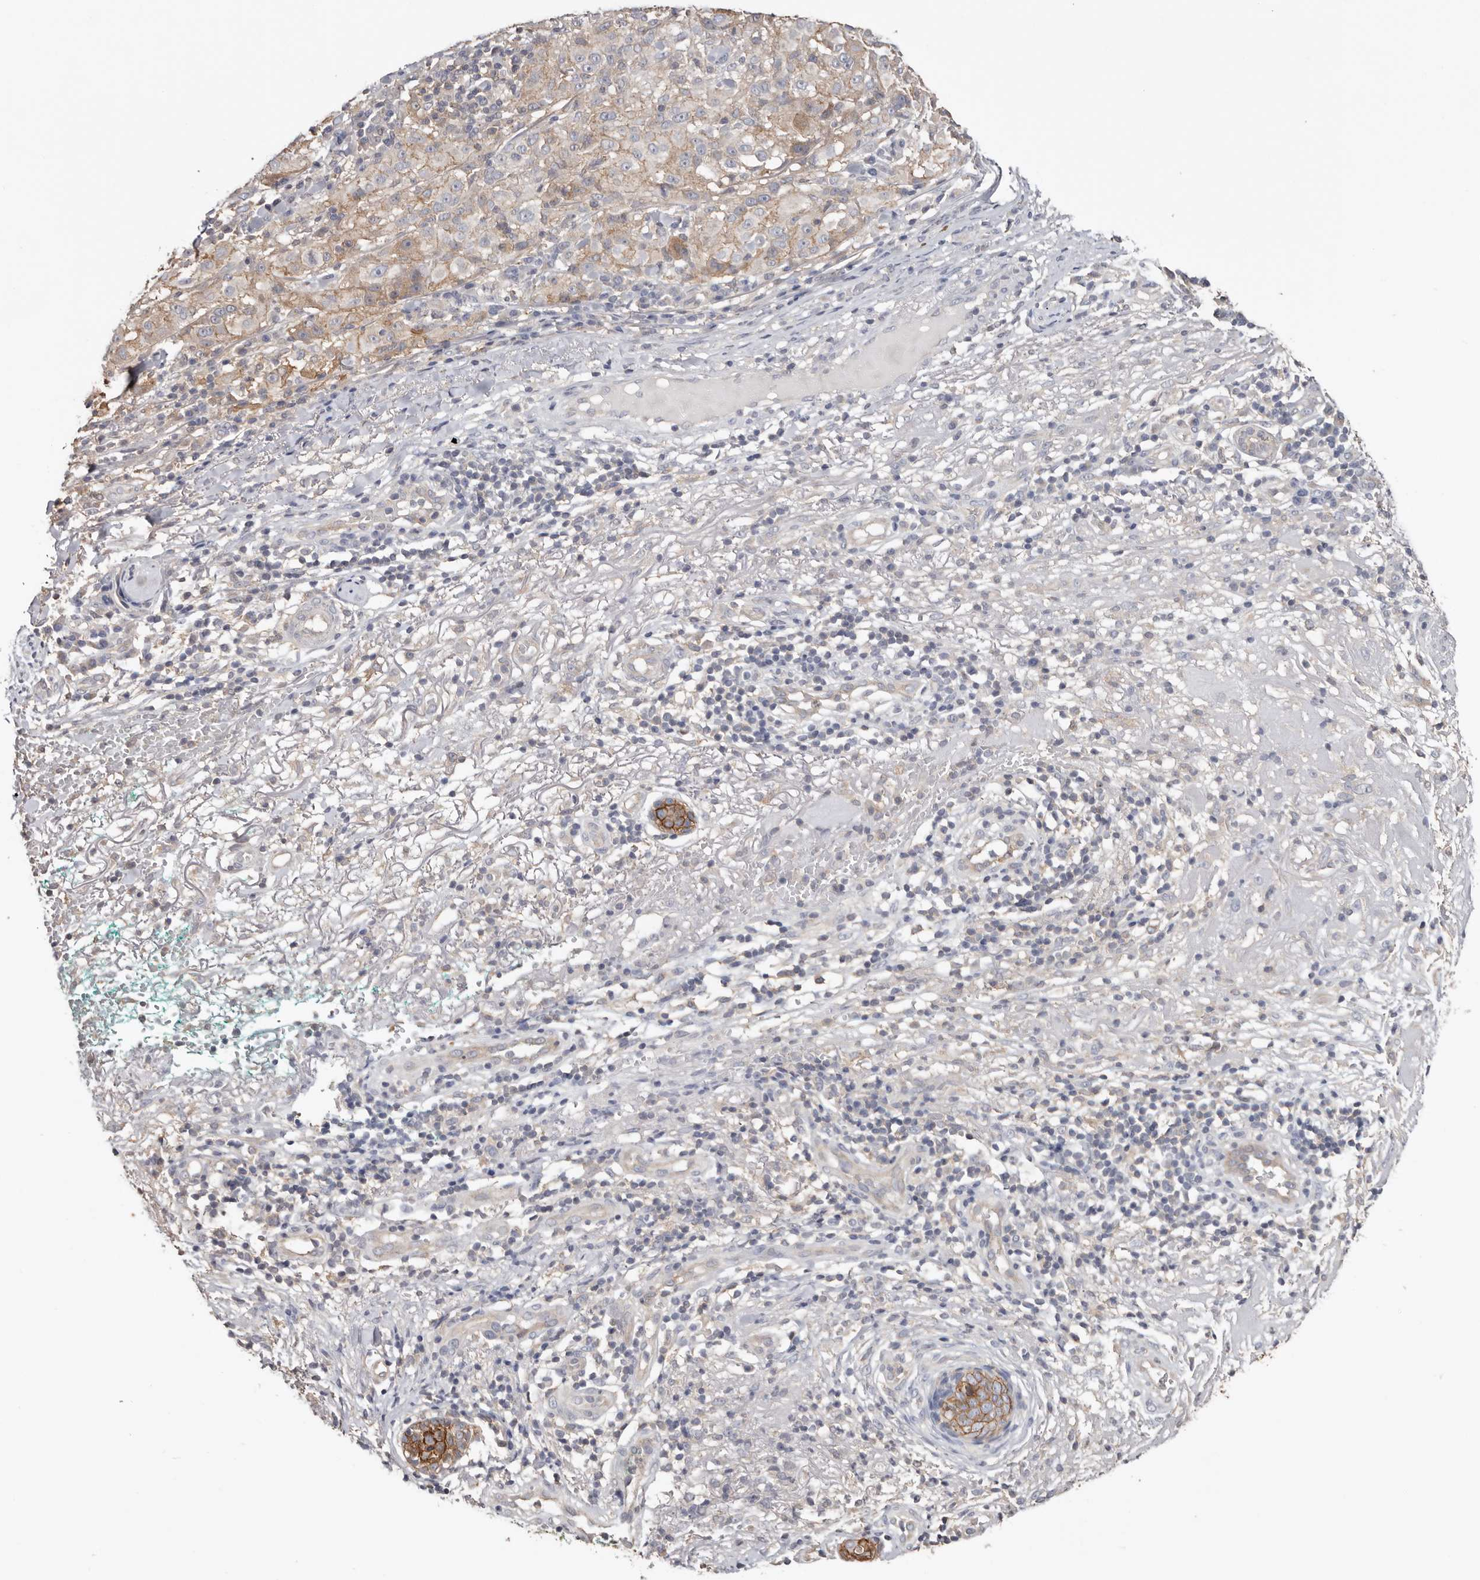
{"staining": {"intensity": "weak", "quantity": ">75%", "location": "cytoplasmic/membranous"}, "tissue": "melanoma", "cell_type": "Tumor cells", "image_type": "cancer", "snomed": [{"axis": "morphology", "description": "Necrosis, NOS"}, {"axis": "morphology", "description": "Malignant melanoma, NOS"}, {"axis": "topography", "description": "Skin"}], "caption": "Malignant melanoma stained with DAB IHC exhibits low levels of weak cytoplasmic/membranous staining in about >75% of tumor cells.", "gene": "S100A14", "patient": {"sex": "female", "age": 87}}